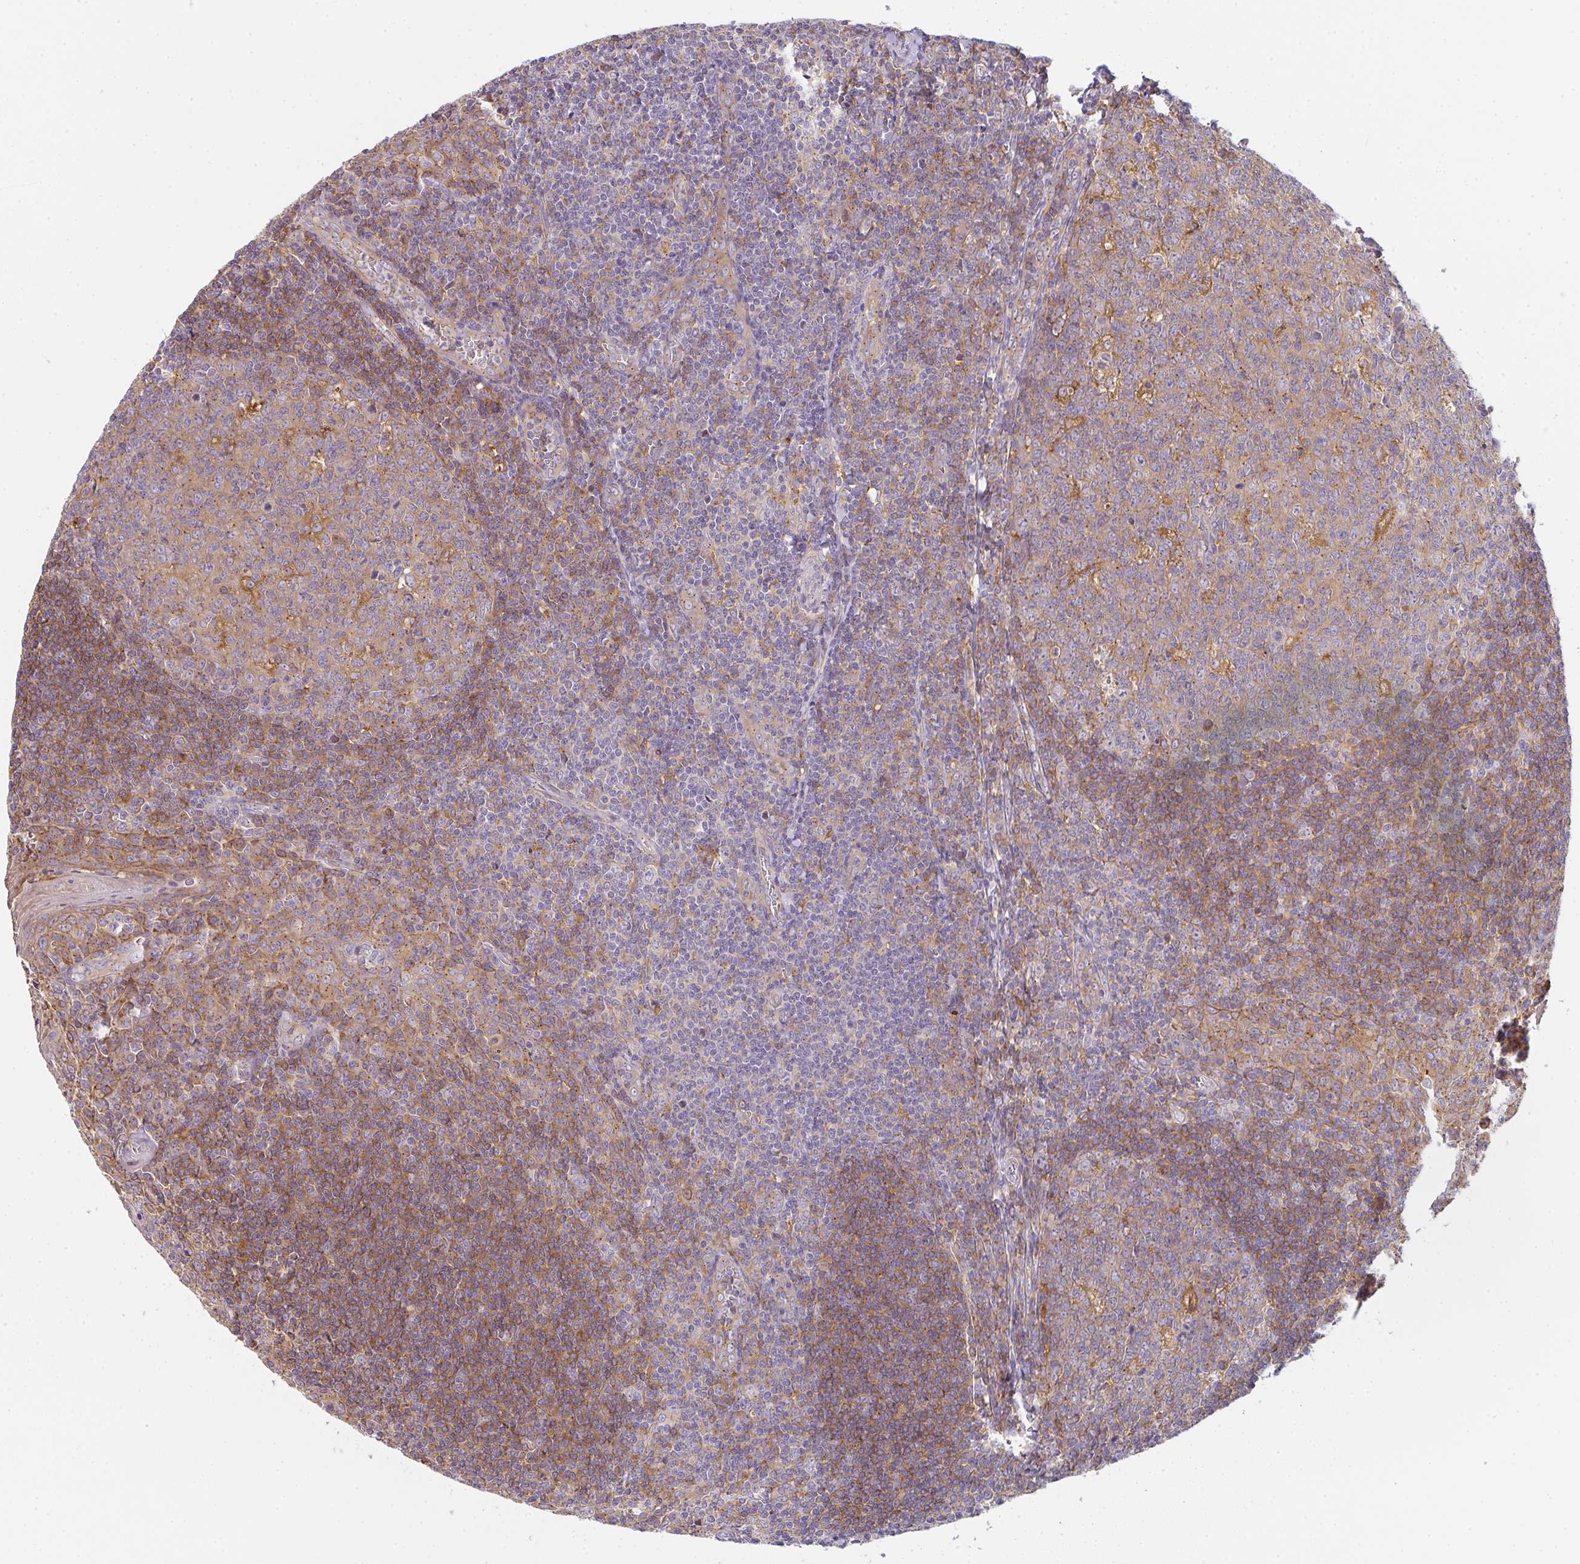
{"staining": {"intensity": "weak", "quantity": "25%-75%", "location": "cytoplasmic/membranous"}, "tissue": "tonsil", "cell_type": "Germinal center cells", "image_type": "normal", "snomed": [{"axis": "morphology", "description": "Normal tissue, NOS"}, {"axis": "topography", "description": "Tonsil"}], "caption": "A histopathology image of tonsil stained for a protein displays weak cytoplasmic/membranous brown staining in germinal center cells. The staining was performed using DAB (3,3'-diaminobenzidine), with brown indicating positive protein expression. Nuclei are stained blue with hematoxylin.", "gene": "SNX5", "patient": {"sex": "male", "age": 27}}